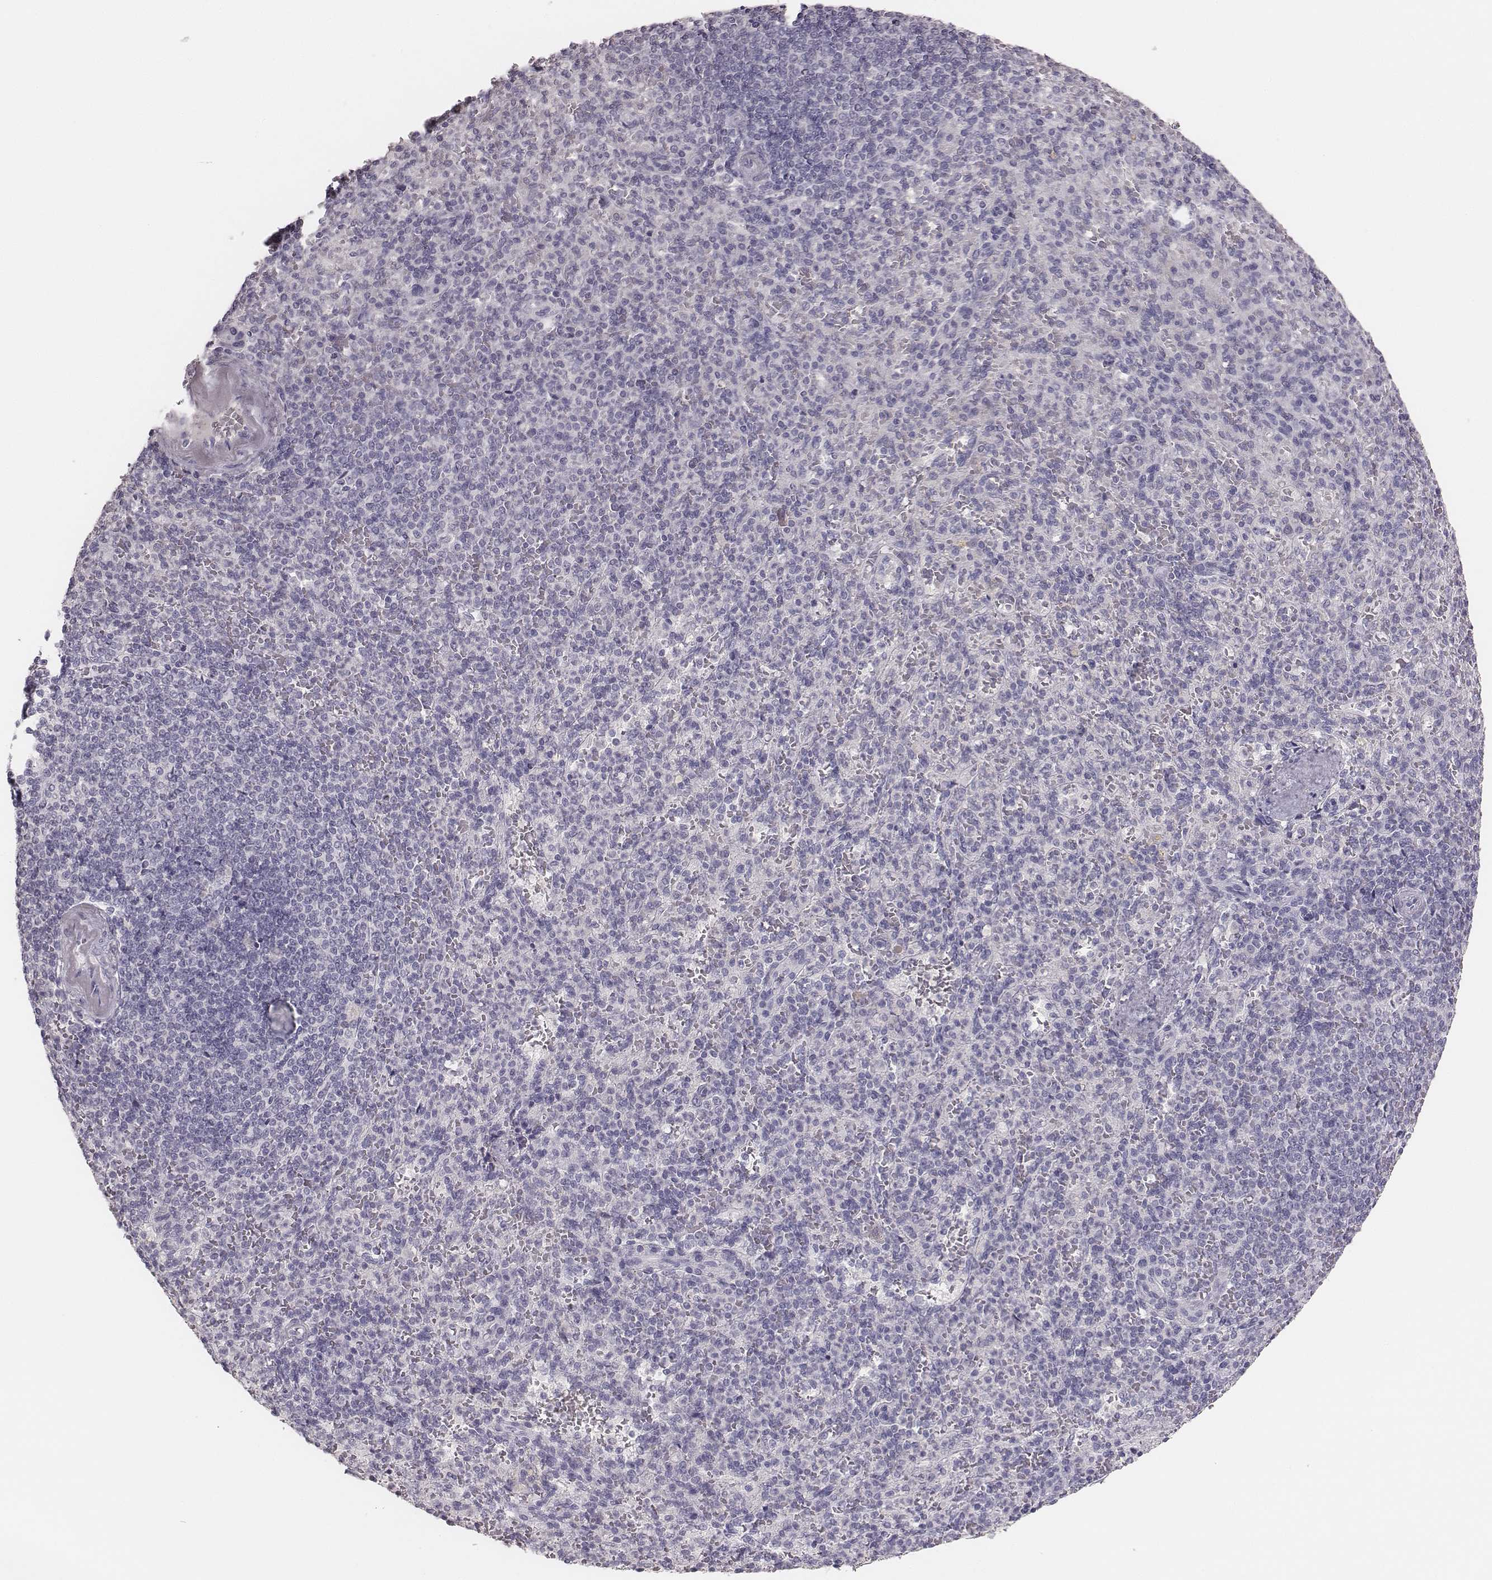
{"staining": {"intensity": "negative", "quantity": "none", "location": "none"}, "tissue": "spleen", "cell_type": "Cells in red pulp", "image_type": "normal", "snomed": [{"axis": "morphology", "description": "Normal tissue, NOS"}, {"axis": "topography", "description": "Spleen"}], "caption": "Immunohistochemistry photomicrograph of benign human spleen stained for a protein (brown), which exhibits no staining in cells in red pulp. (Immunohistochemistry, brightfield microscopy, high magnification).", "gene": "MYH6", "patient": {"sex": "female", "age": 74}}